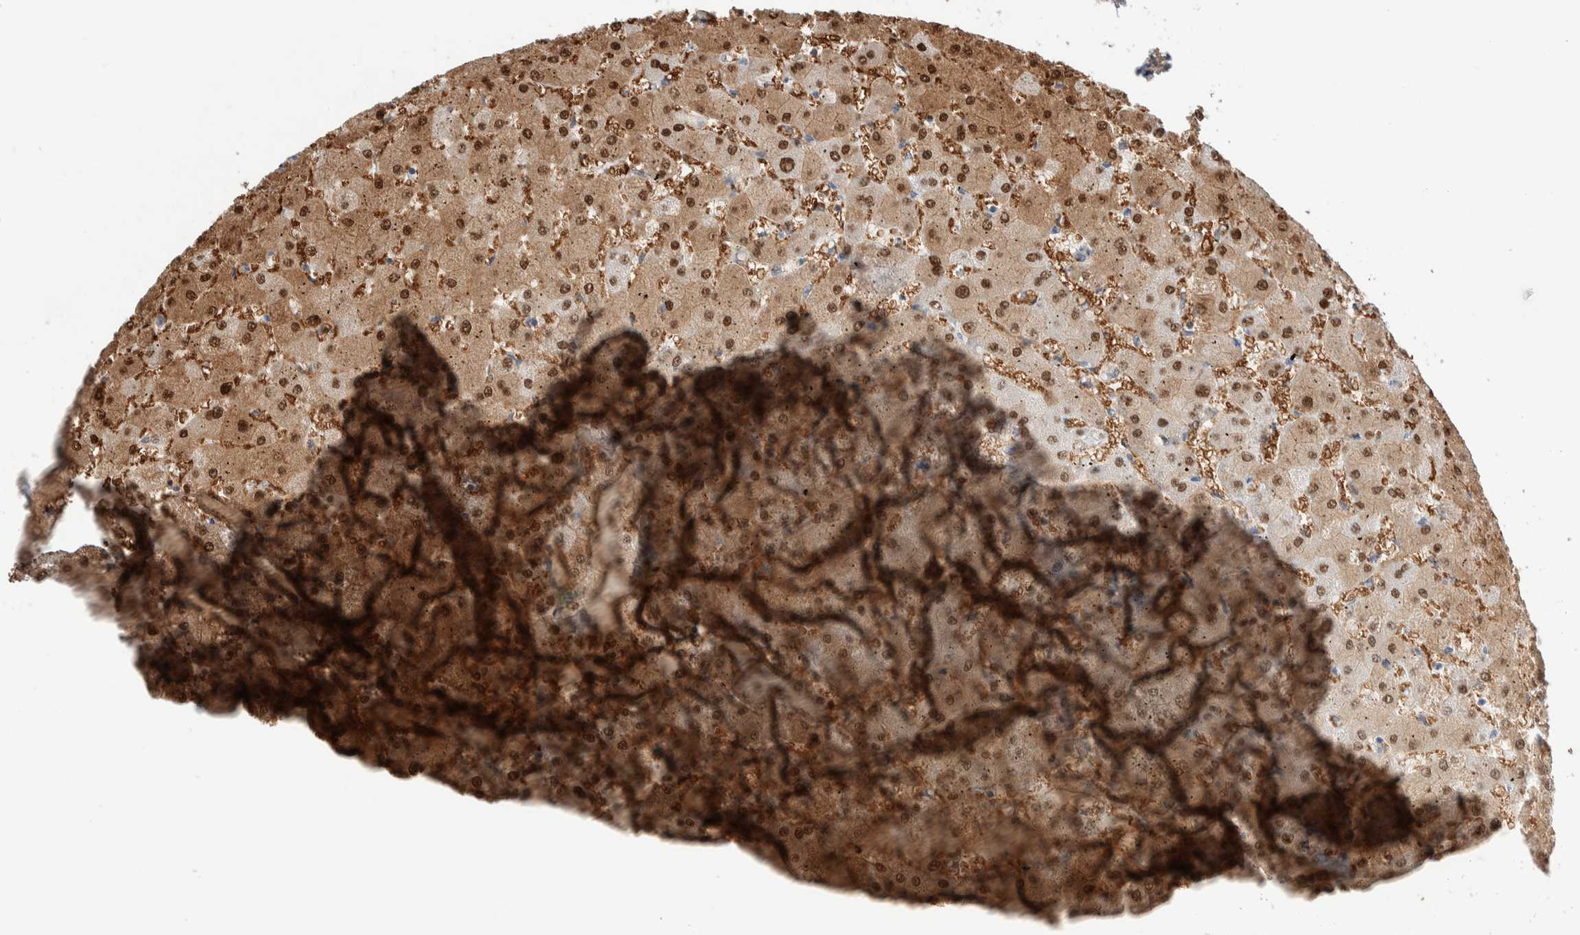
{"staining": {"intensity": "moderate", "quantity": ">75%", "location": "cytoplasmic/membranous"}, "tissue": "liver", "cell_type": "Cholangiocytes", "image_type": "normal", "snomed": [{"axis": "morphology", "description": "Normal tissue, NOS"}, {"axis": "topography", "description": "Liver"}], "caption": "Moderate cytoplasmic/membranous positivity is identified in about >75% of cholangiocytes in normal liver.", "gene": "DNAJB6", "patient": {"sex": "female", "age": 63}}